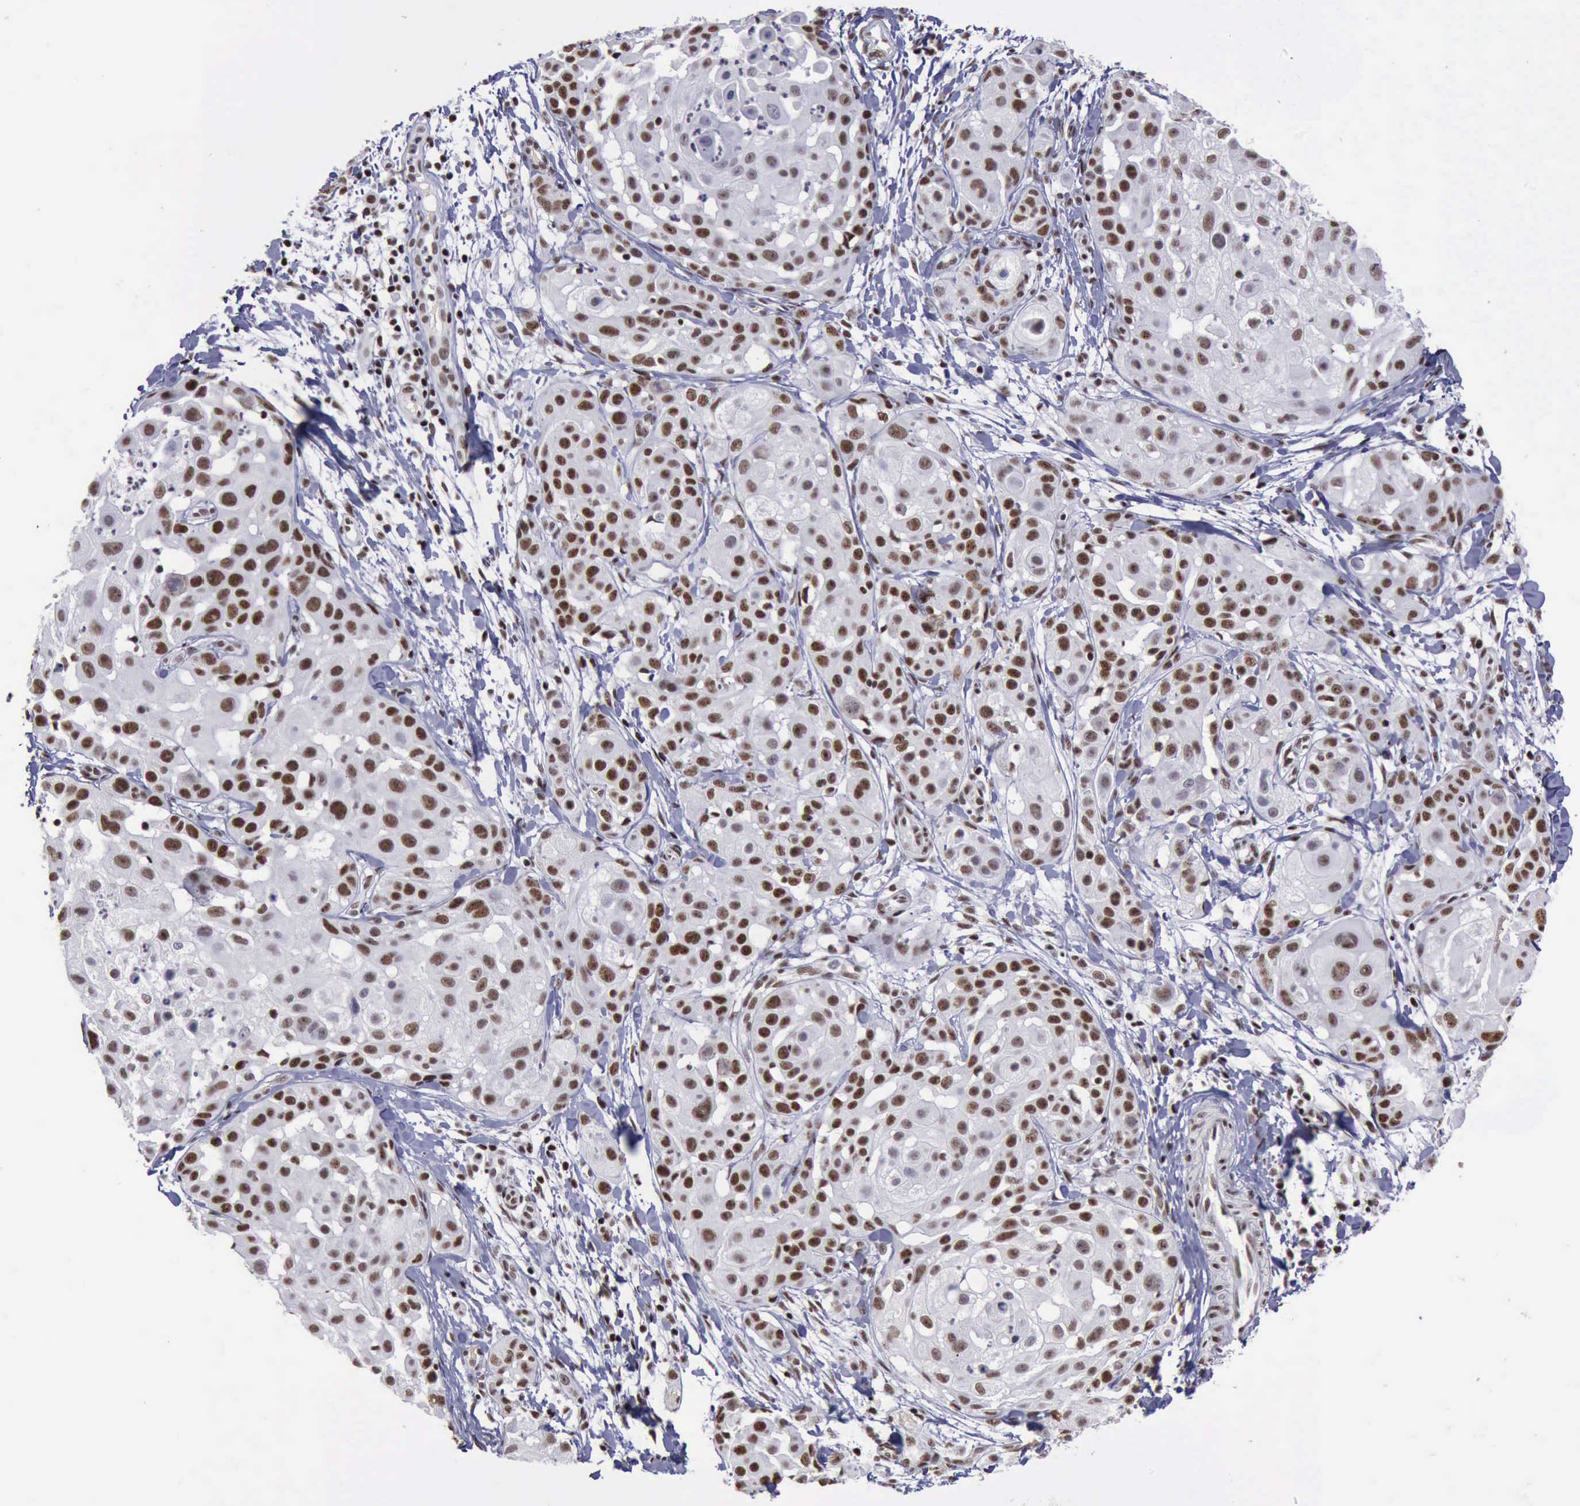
{"staining": {"intensity": "moderate", "quantity": "25%-75%", "location": "nuclear"}, "tissue": "skin cancer", "cell_type": "Tumor cells", "image_type": "cancer", "snomed": [{"axis": "morphology", "description": "Squamous cell carcinoma, NOS"}, {"axis": "topography", "description": "Skin"}], "caption": "Brown immunohistochemical staining in skin squamous cell carcinoma exhibits moderate nuclear staining in approximately 25%-75% of tumor cells. (brown staining indicates protein expression, while blue staining denotes nuclei).", "gene": "YY1", "patient": {"sex": "female", "age": 57}}